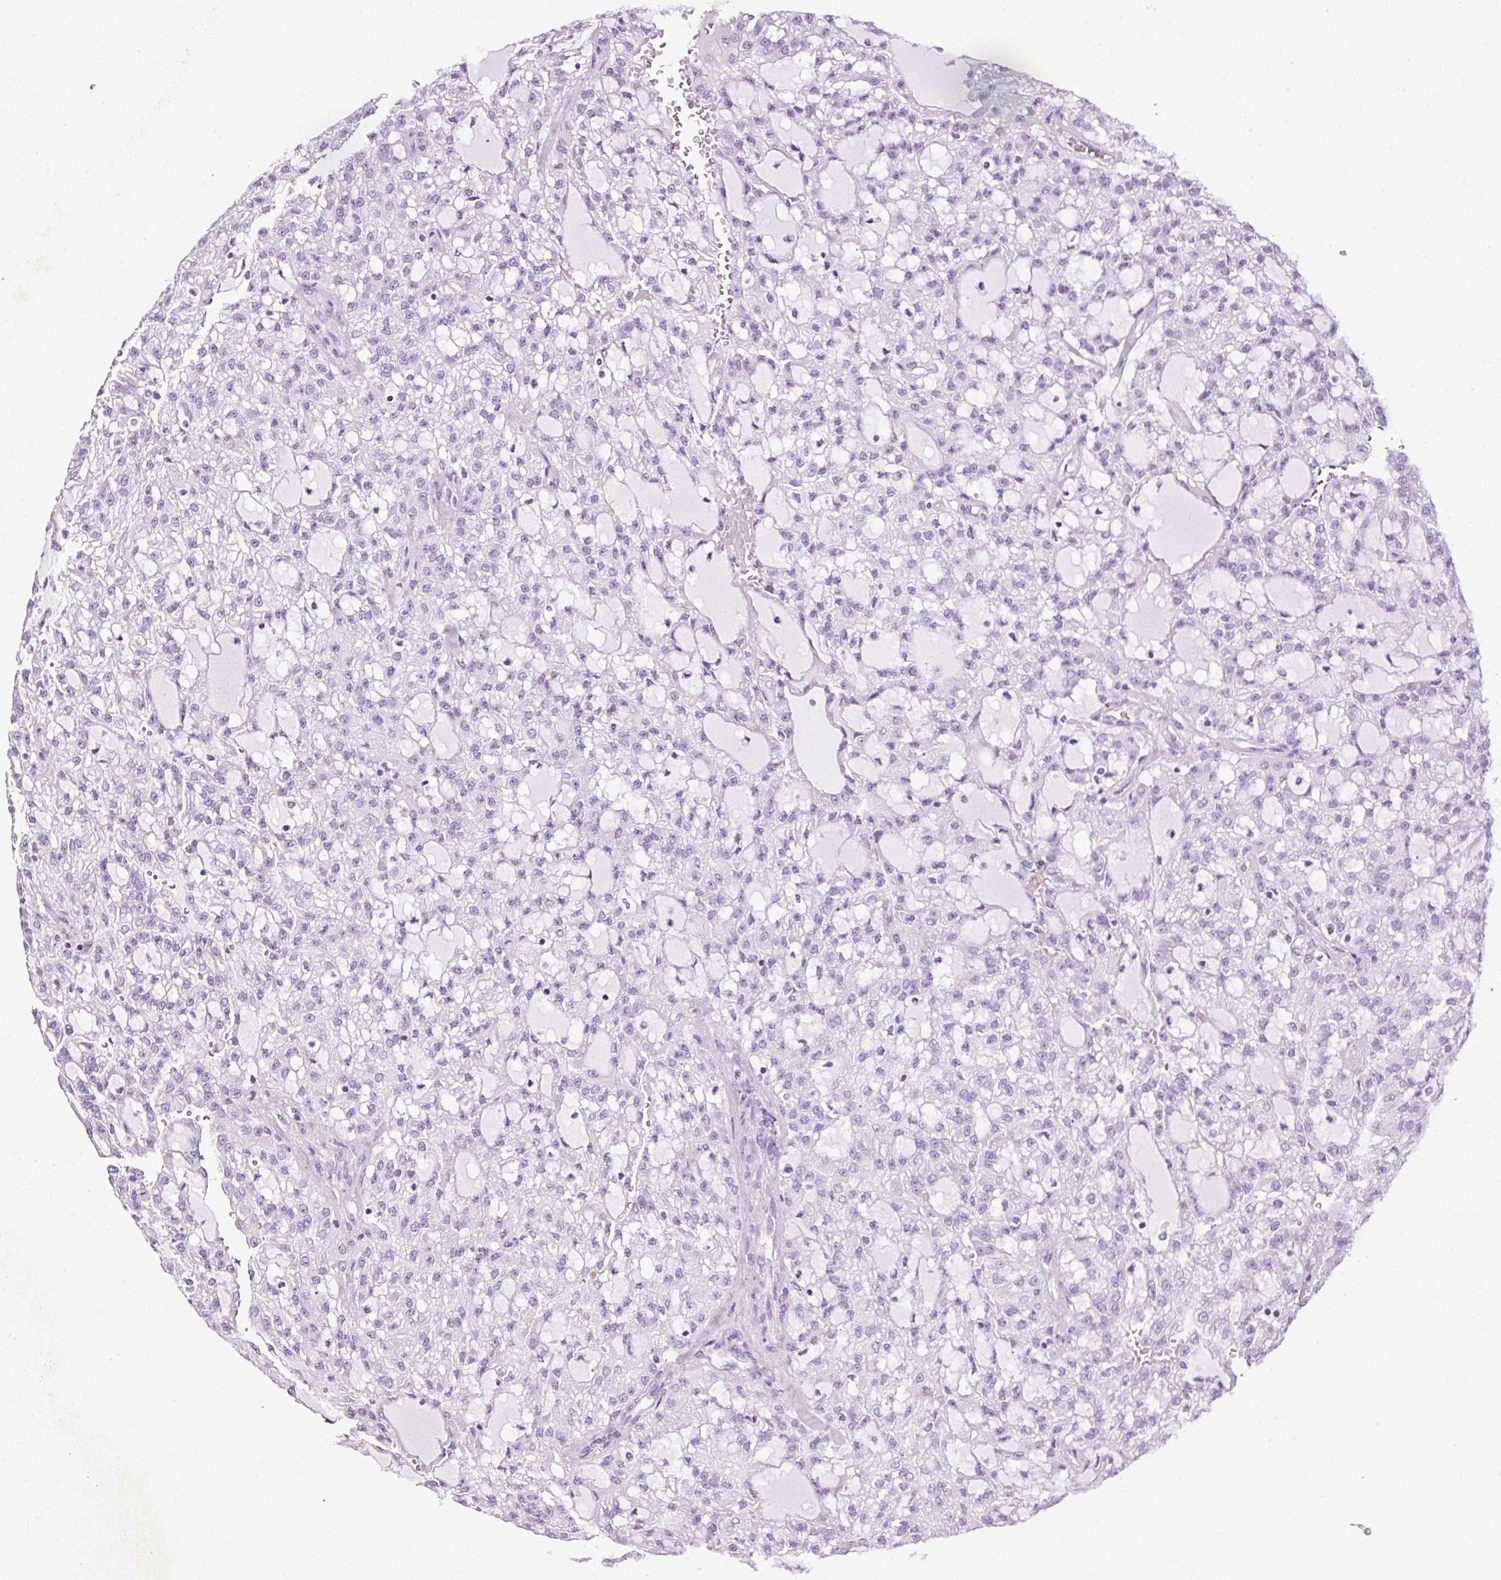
{"staining": {"intensity": "negative", "quantity": "none", "location": "none"}, "tissue": "renal cancer", "cell_type": "Tumor cells", "image_type": "cancer", "snomed": [{"axis": "morphology", "description": "Adenocarcinoma, NOS"}, {"axis": "topography", "description": "Kidney"}], "caption": "Adenocarcinoma (renal) was stained to show a protein in brown. There is no significant expression in tumor cells. (DAB (3,3'-diaminobenzidine) immunohistochemistry (IHC), high magnification).", "gene": "ATP2A1", "patient": {"sex": "male", "age": 63}}